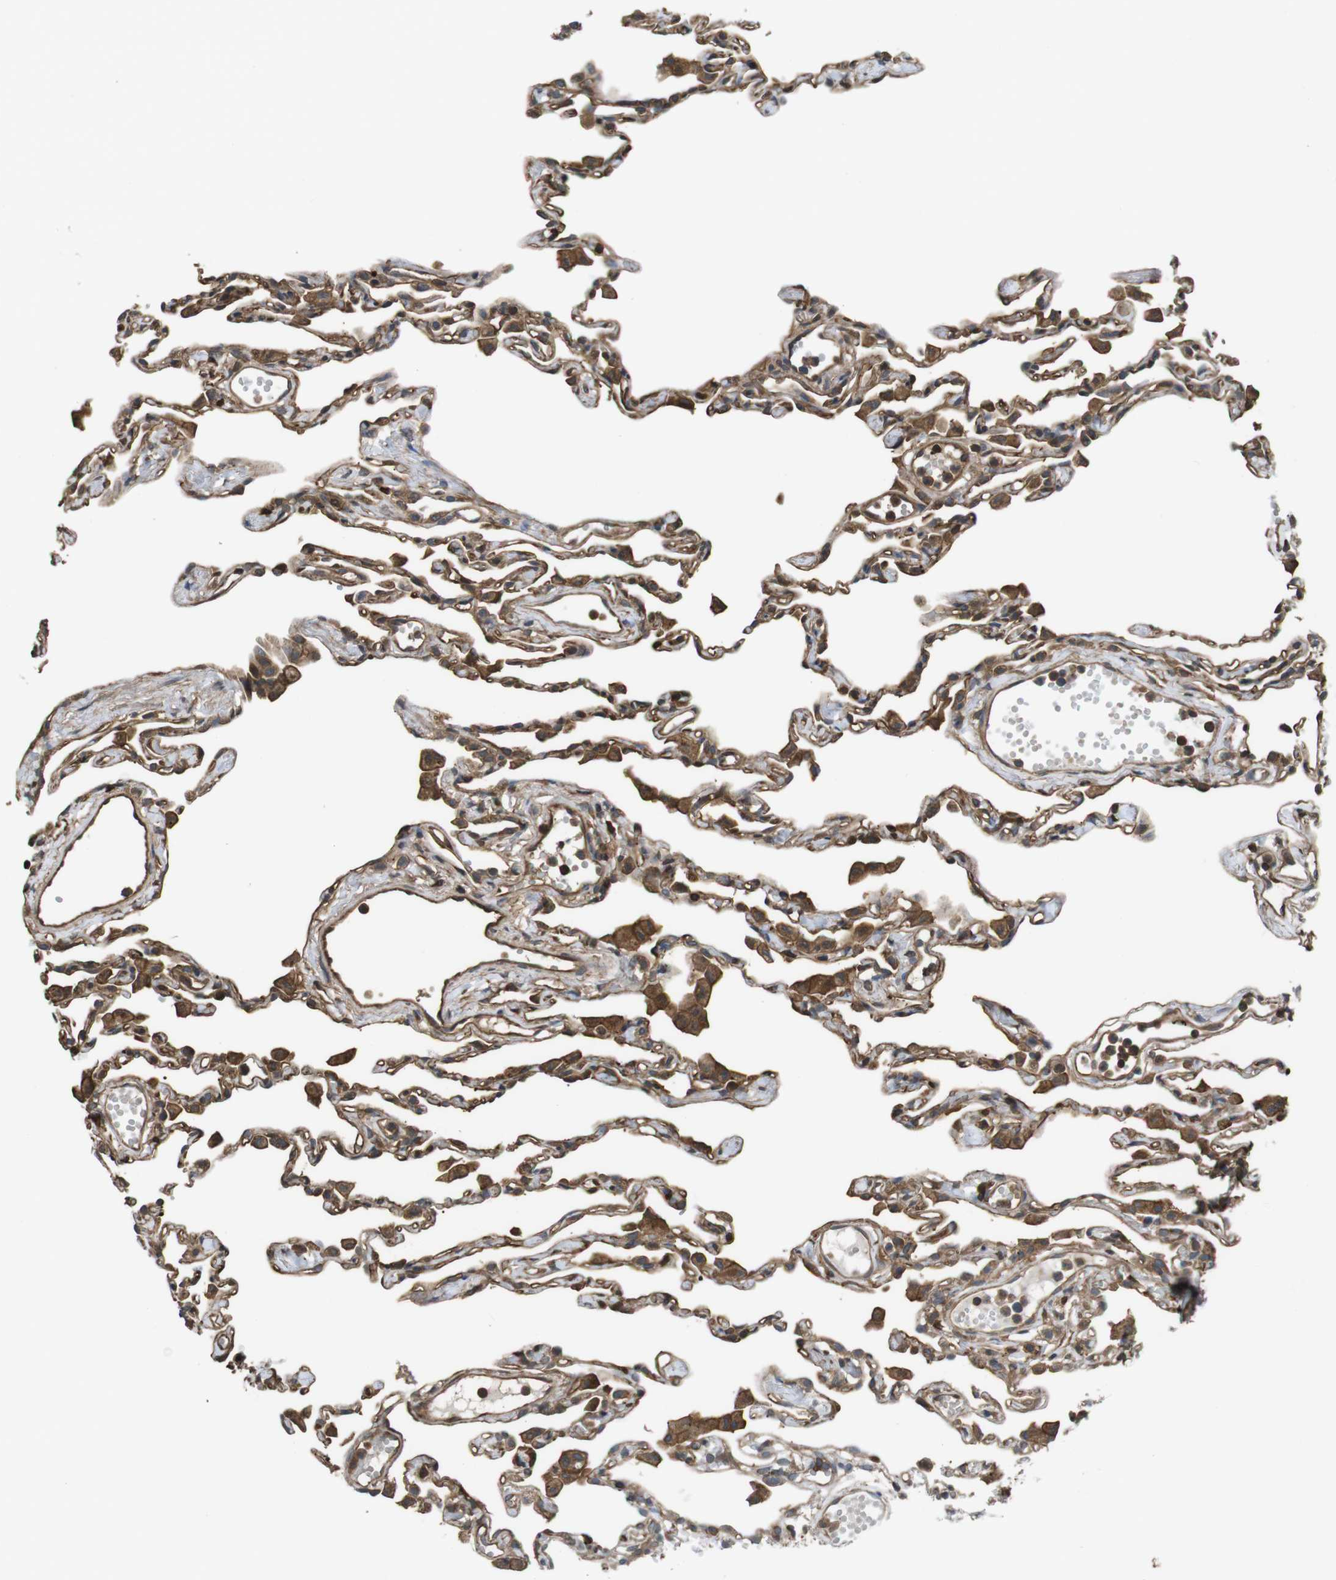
{"staining": {"intensity": "moderate", "quantity": ">75%", "location": "cytoplasmic/membranous"}, "tissue": "lung", "cell_type": "Alveolar cells", "image_type": "normal", "snomed": [{"axis": "morphology", "description": "Normal tissue, NOS"}, {"axis": "topography", "description": "Lung"}], "caption": "Immunohistochemical staining of benign lung exhibits medium levels of moderate cytoplasmic/membranous expression in approximately >75% of alveolar cells. (Stains: DAB (3,3'-diaminobenzidine) in brown, nuclei in blue, Microscopy: brightfield microscopy at high magnification).", "gene": "ARHGDIA", "patient": {"sex": "female", "age": 49}}